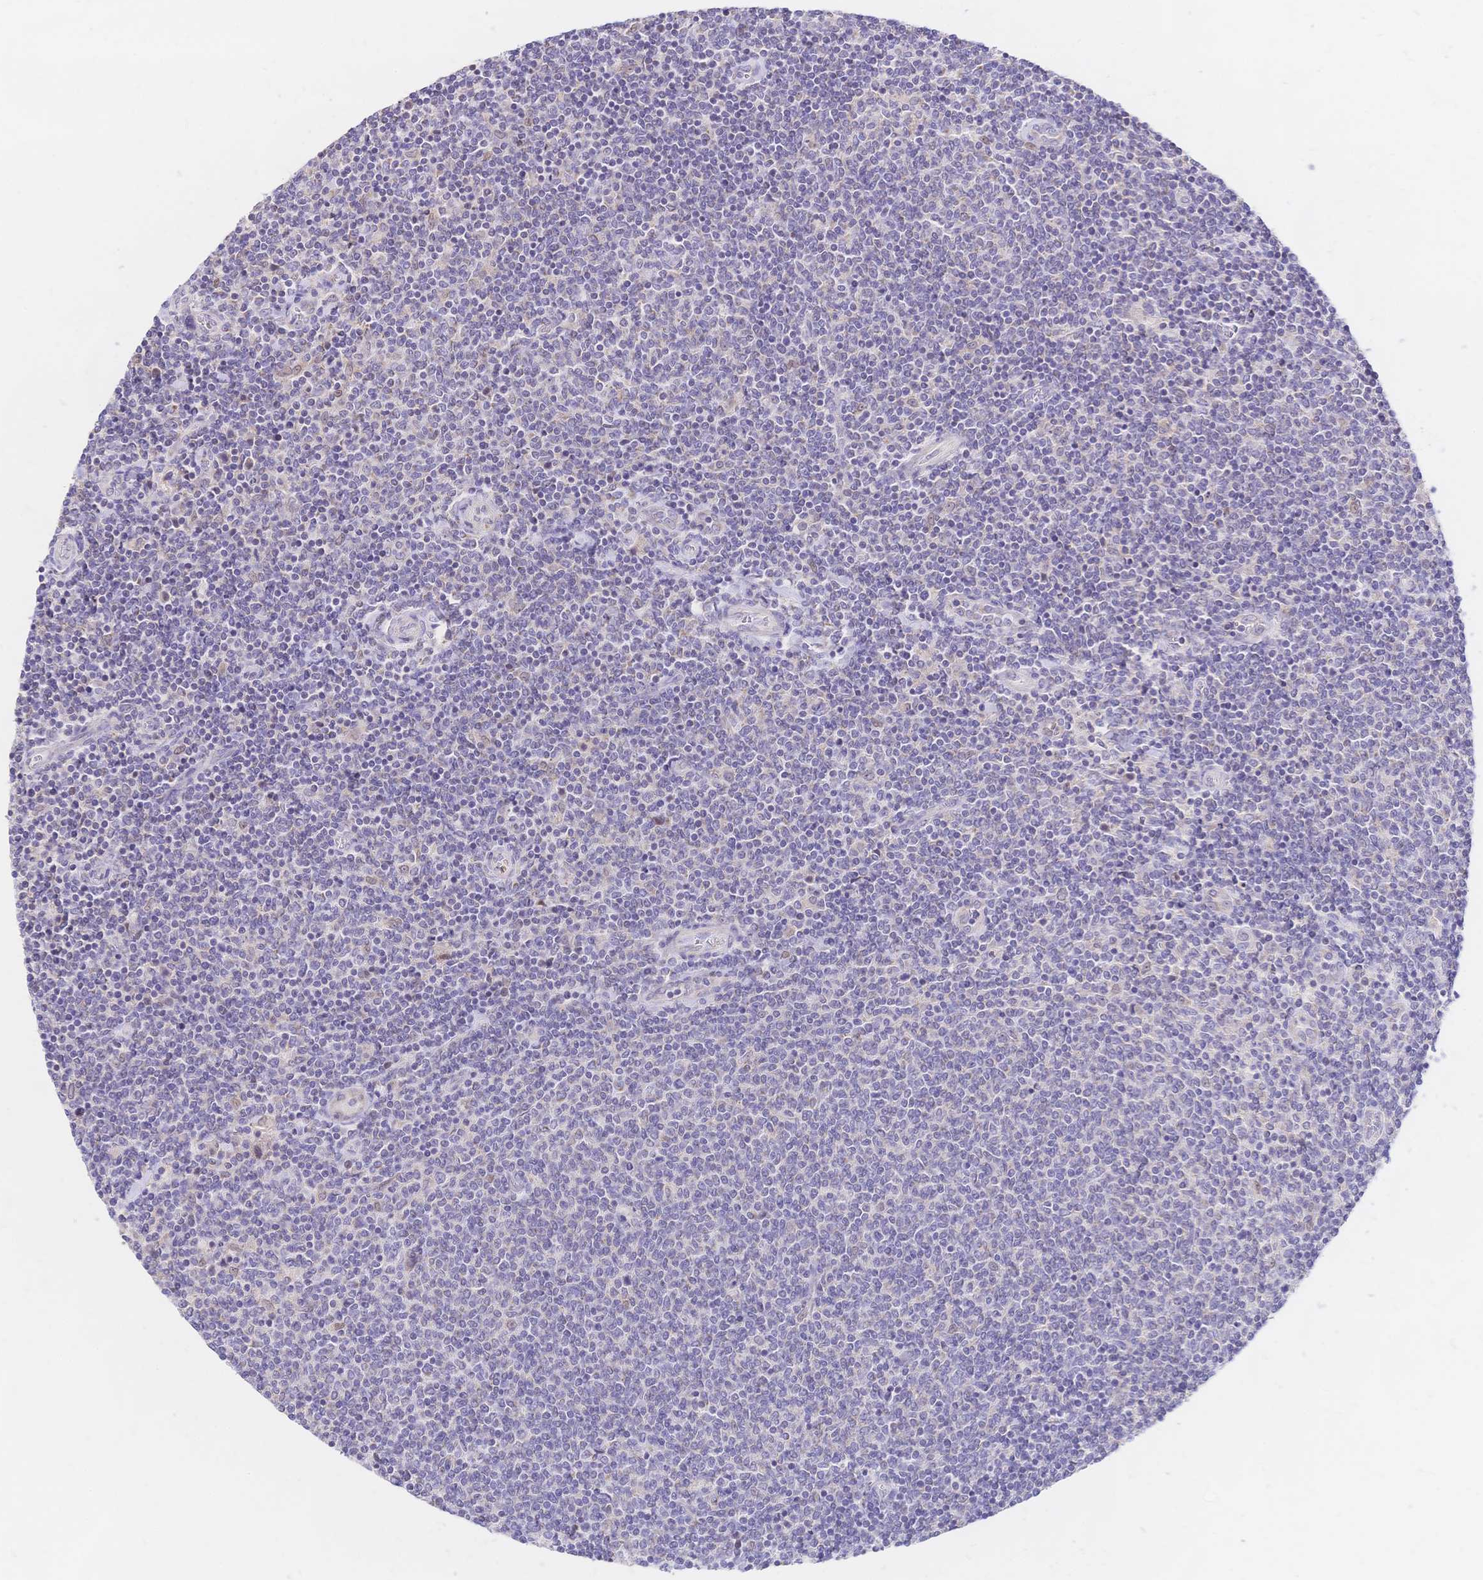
{"staining": {"intensity": "negative", "quantity": "none", "location": "none"}, "tissue": "lymphoma", "cell_type": "Tumor cells", "image_type": "cancer", "snomed": [{"axis": "morphology", "description": "Malignant lymphoma, non-Hodgkin's type, Low grade"}, {"axis": "topography", "description": "Lymph node"}], "caption": "The immunohistochemistry micrograph has no significant positivity in tumor cells of low-grade malignant lymphoma, non-Hodgkin's type tissue.", "gene": "CLEC18B", "patient": {"sex": "male", "age": 52}}